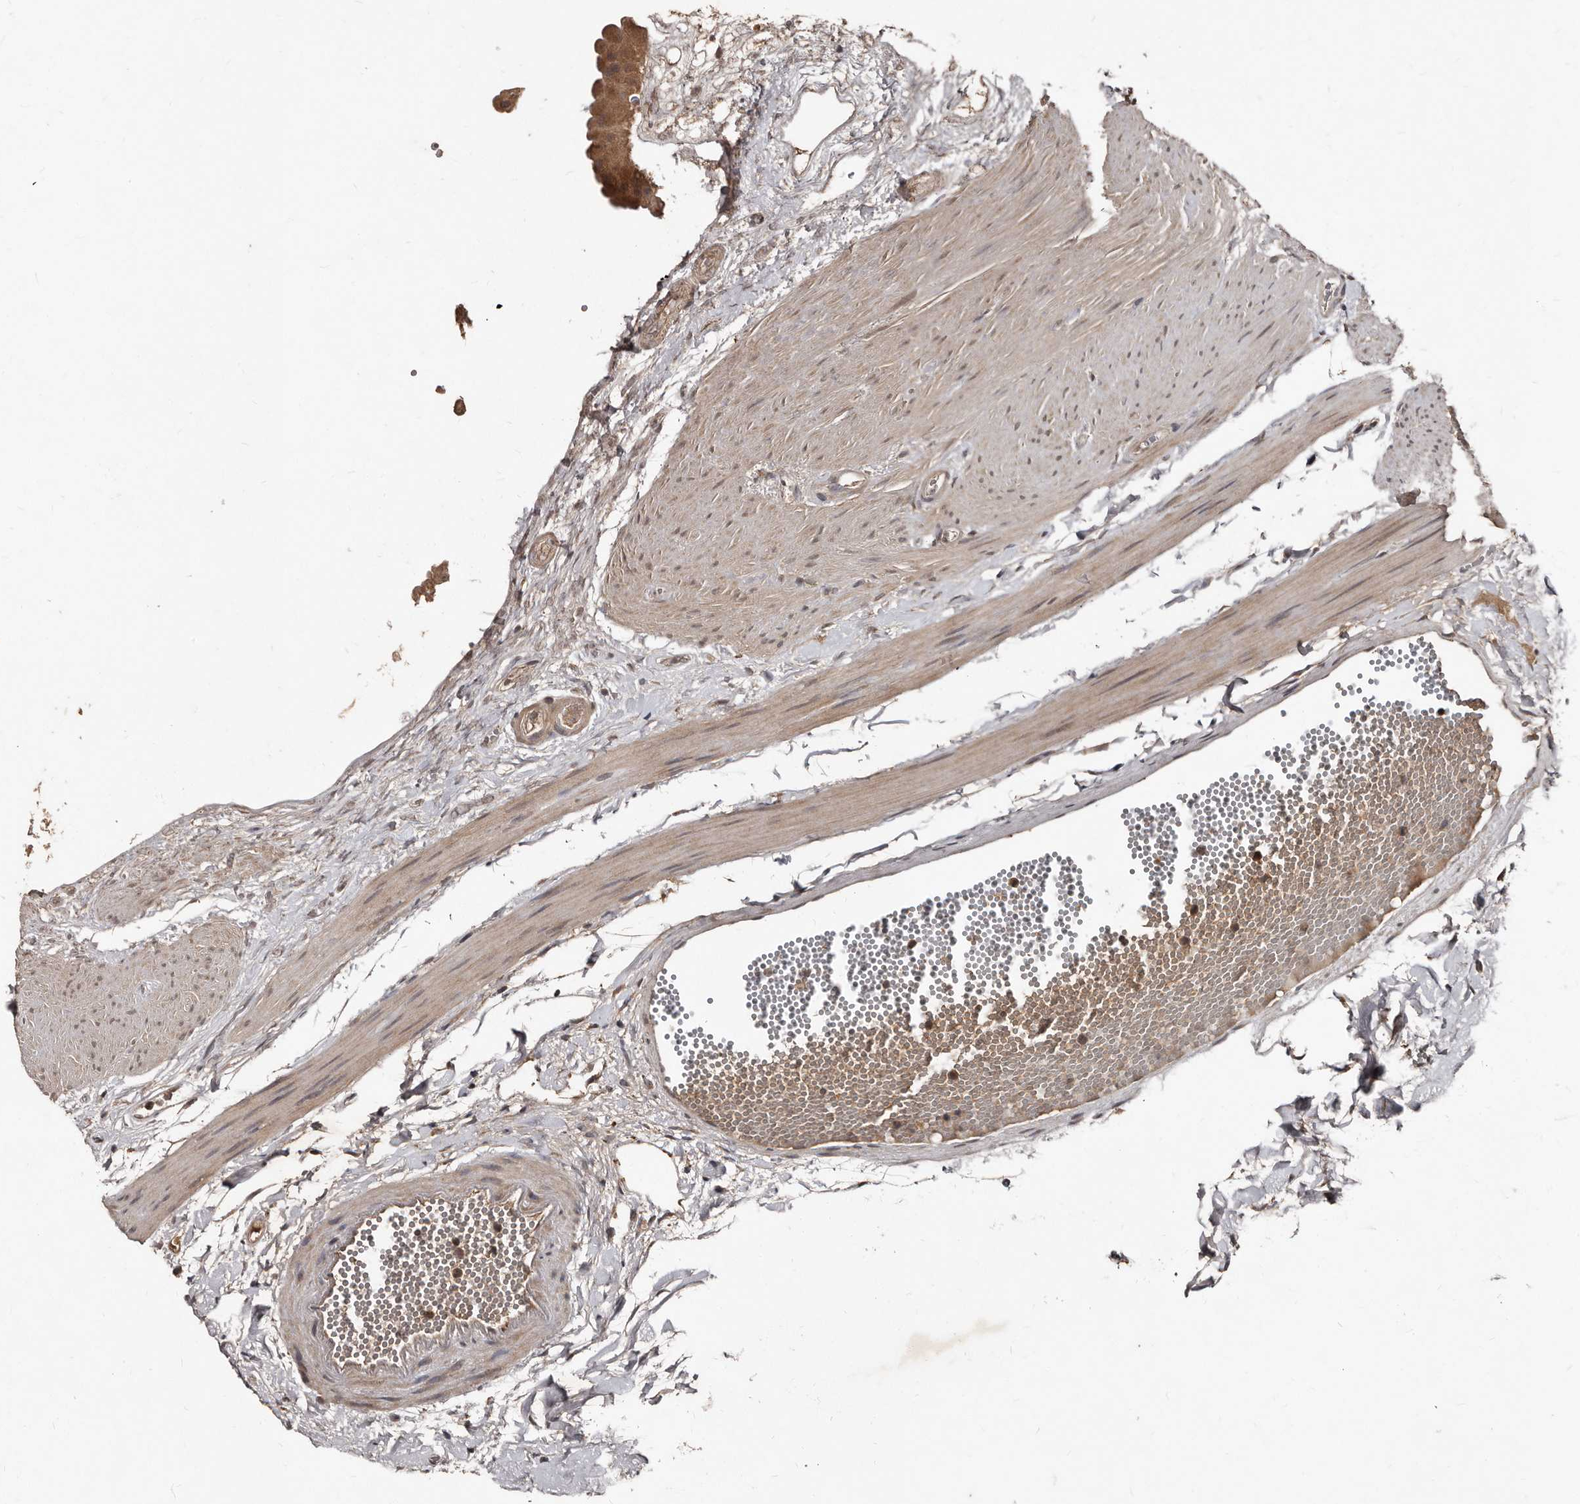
{"staining": {"intensity": "strong", "quantity": ">75%", "location": "cytoplasmic/membranous"}, "tissue": "gallbladder", "cell_type": "Glandular cells", "image_type": "normal", "snomed": [{"axis": "morphology", "description": "Normal tissue, NOS"}, {"axis": "topography", "description": "Gallbladder"}], "caption": "Glandular cells demonstrate high levels of strong cytoplasmic/membranous staining in approximately >75% of cells in unremarkable gallbladder. (DAB IHC with brightfield microscopy, high magnification).", "gene": "PMVK", "patient": {"sex": "female", "age": 64}}